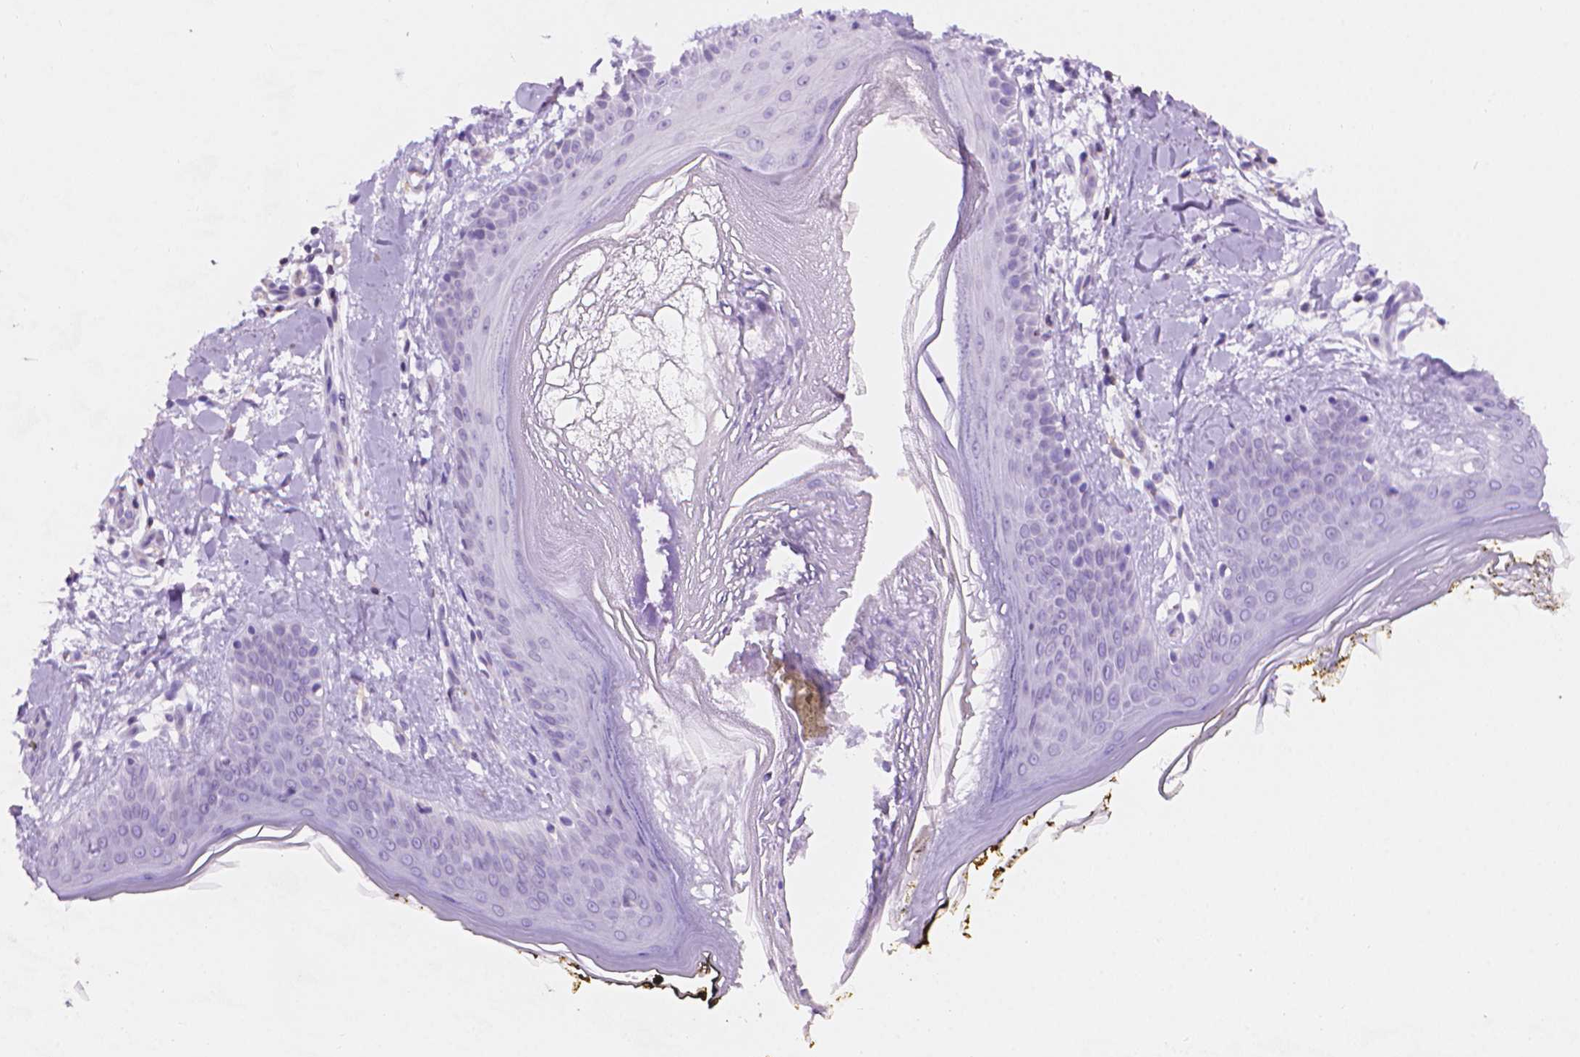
{"staining": {"intensity": "negative", "quantity": "none", "location": "none"}, "tissue": "skin", "cell_type": "Fibroblasts", "image_type": "normal", "snomed": [{"axis": "morphology", "description": "Normal tissue, NOS"}, {"axis": "topography", "description": "Skin"}], "caption": "IHC image of normal skin: skin stained with DAB exhibits no significant protein positivity in fibroblasts.", "gene": "TMEM184A", "patient": {"sex": "female", "age": 34}}